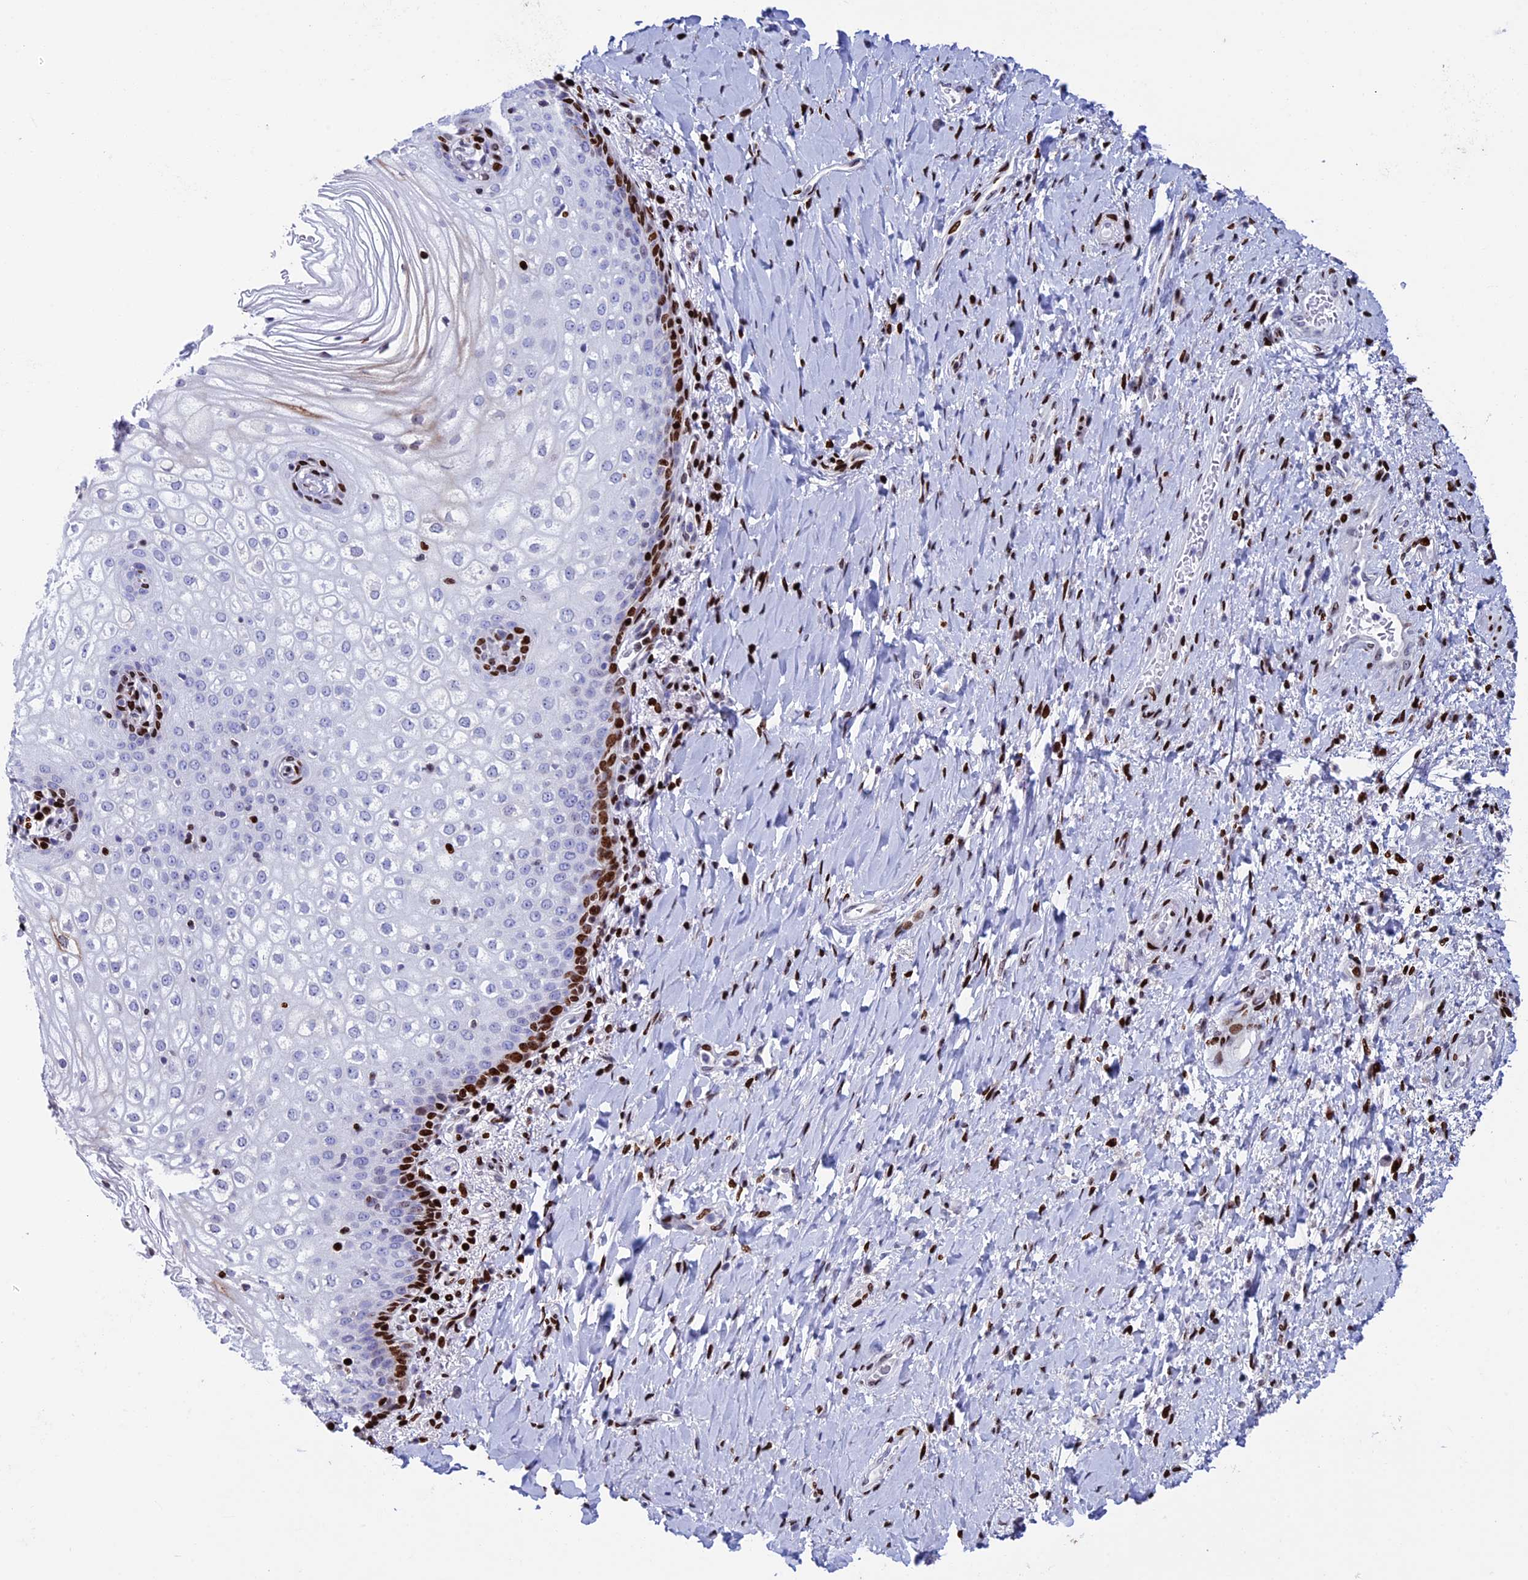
{"staining": {"intensity": "strong", "quantity": "<25%", "location": "cytoplasmic/membranous,nuclear"}, "tissue": "vagina", "cell_type": "Squamous epithelial cells", "image_type": "normal", "snomed": [{"axis": "morphology", "description": "Normal tissue, NOS"}, {"axis": "topography", "description": "Vagina"}], "caption": "About <25% of squamous epithelial cells in benign human vagina demonstrate strong cytoplasmic/membranous,nuclear protein positivity as visualized by brown immunohistochemical staining.", "gene": "BTBD3", "patient": {"sex": "female", "age": 60}}